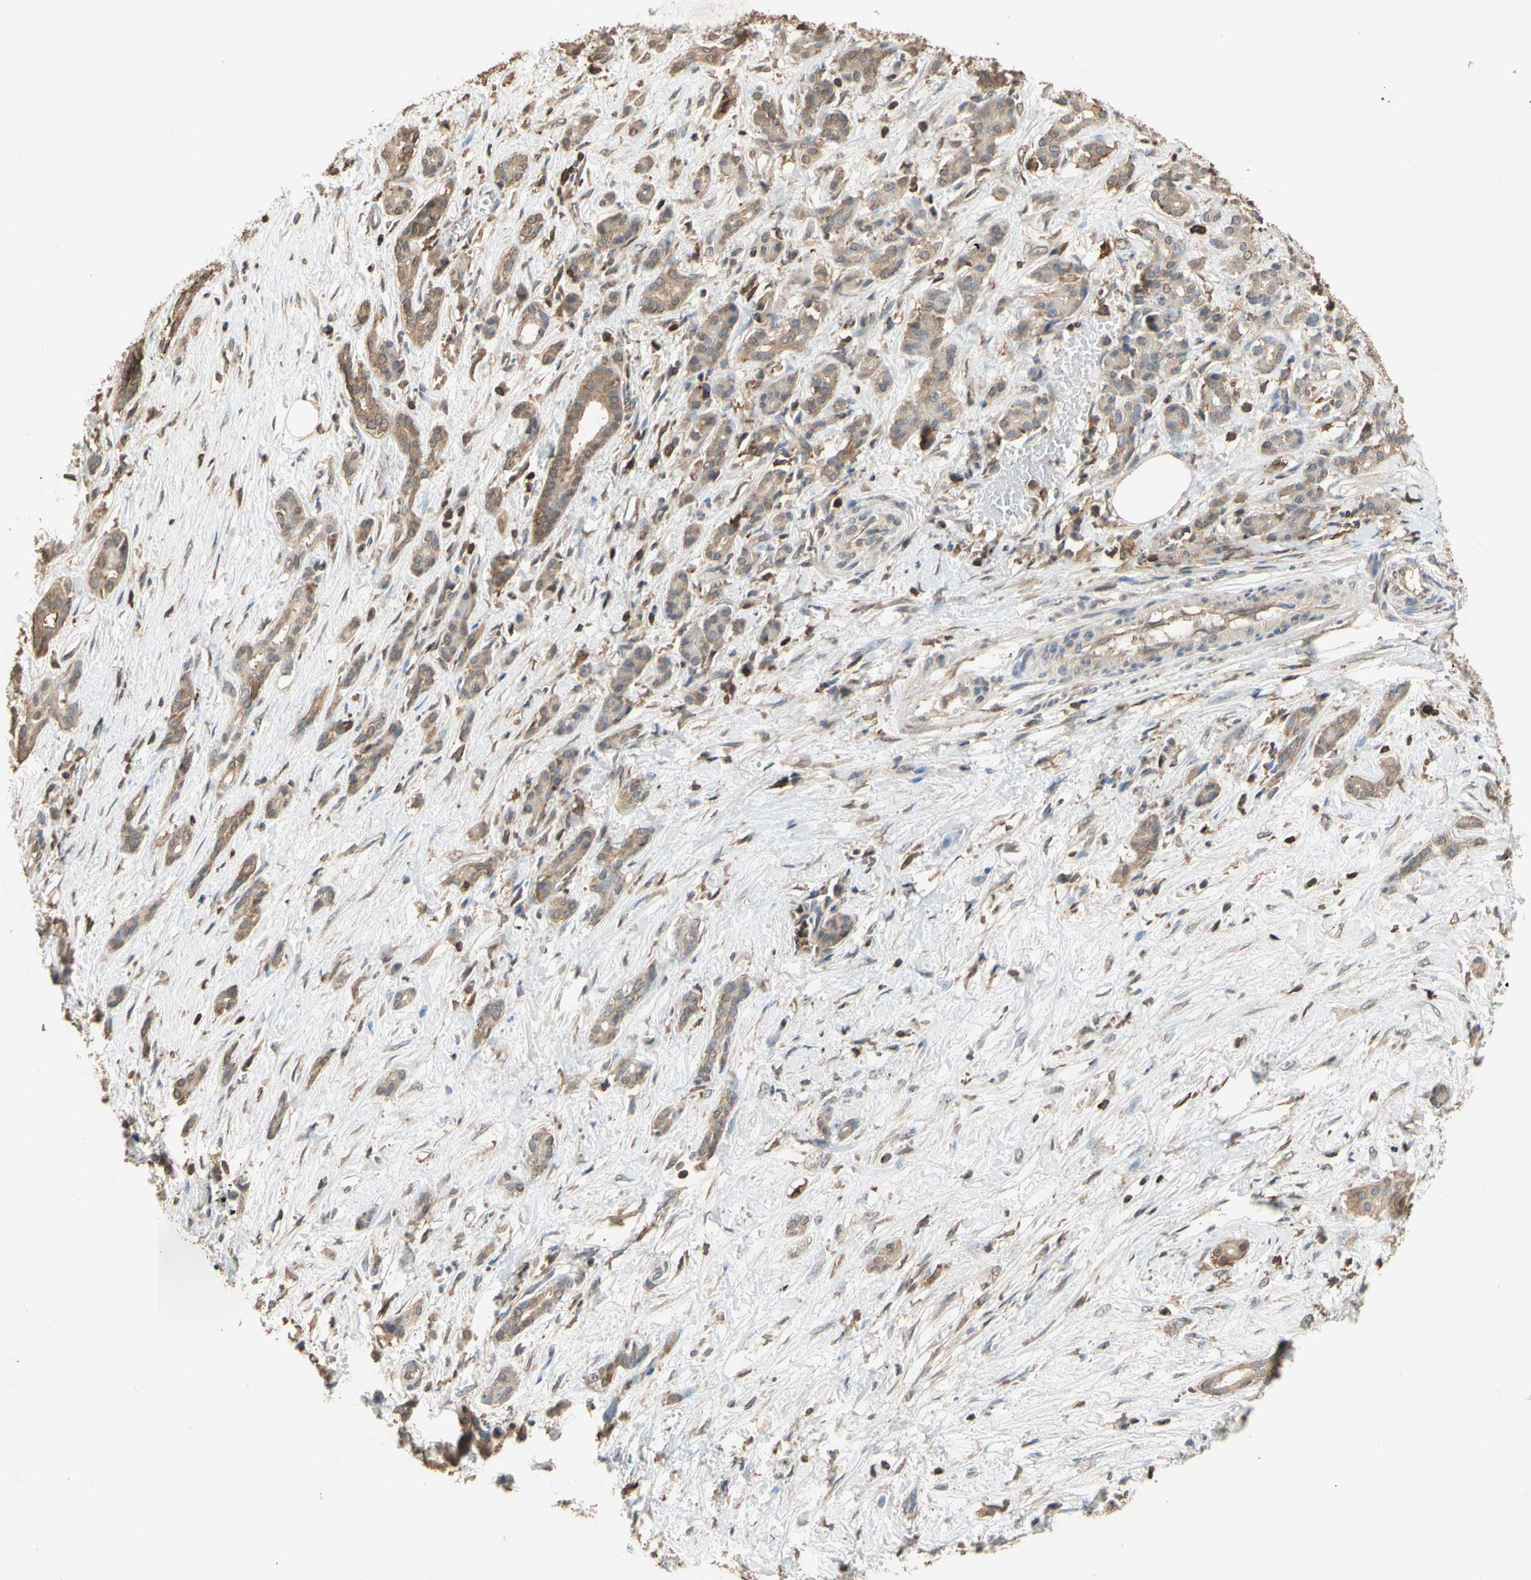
{"staining": {"intensity": "weak", "quantity": ">75%", "location": "cytoplasmic/membranous"}, "tissue": "pancreatic cancer", "cell_type": "Tumor cells", "image_type": "cancer", "snomed": [{"axis": "morphology", "description": "Adenocarcinoma, NOS"}, {"axis": "topography", "description": "Pancreas"}], "caption": "High-magnification brightfield microscopy of pancreatic adenocarcinoma stained with DAB (3,3'-diaminobenzidine) (brown) and counterstained with hematoxylin (blue). tumor cells exhibit weak cytoplasmic/membranous positivity is appreciated in approximately>75% of cells. Nuclei are stained in blue.", "gene": "MAP3K10", "patient": {"sex": "male", "age": 41}}